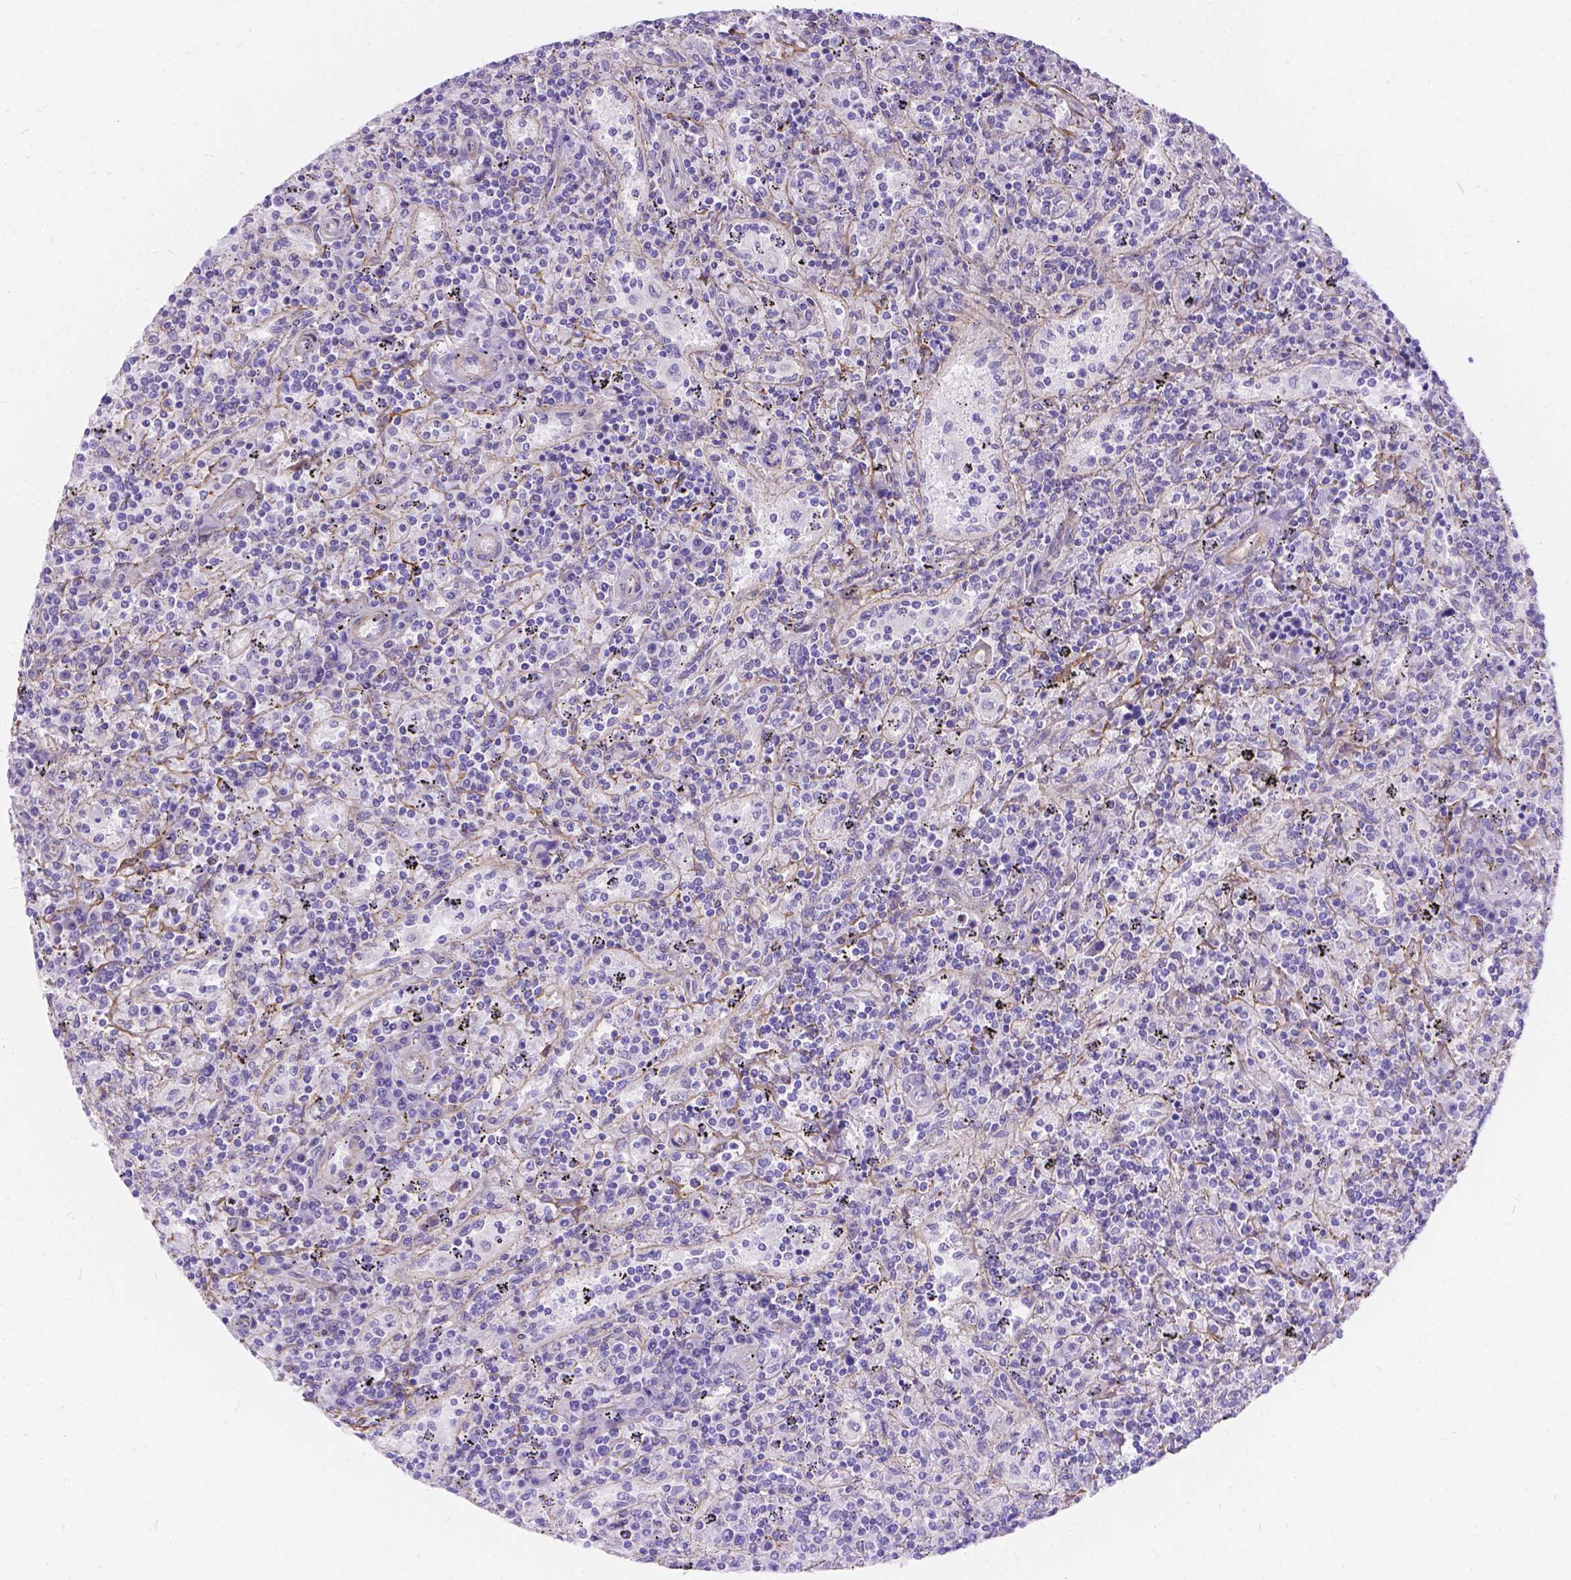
{"staining": {"intensity": "negative", "quantity": "none", "location": "none"}, "tissue": "lymphoma", "cell_type": "Tumor cells", "image_type": "cancer", "snomed": [{"axis": "morphology", "description": "Malignant lymphoma, non-Hodgkin's type, Low grade"}, {"axis": "topography", "description": "Spleen"}], "caption": "The histopathology image exhibits no significant positivity in tumor cells of malignant lymphoma, non-Hodgkin's type (low-grade).", "gene": "PALS1", "patient": {"sex": "male", "age": 62}}